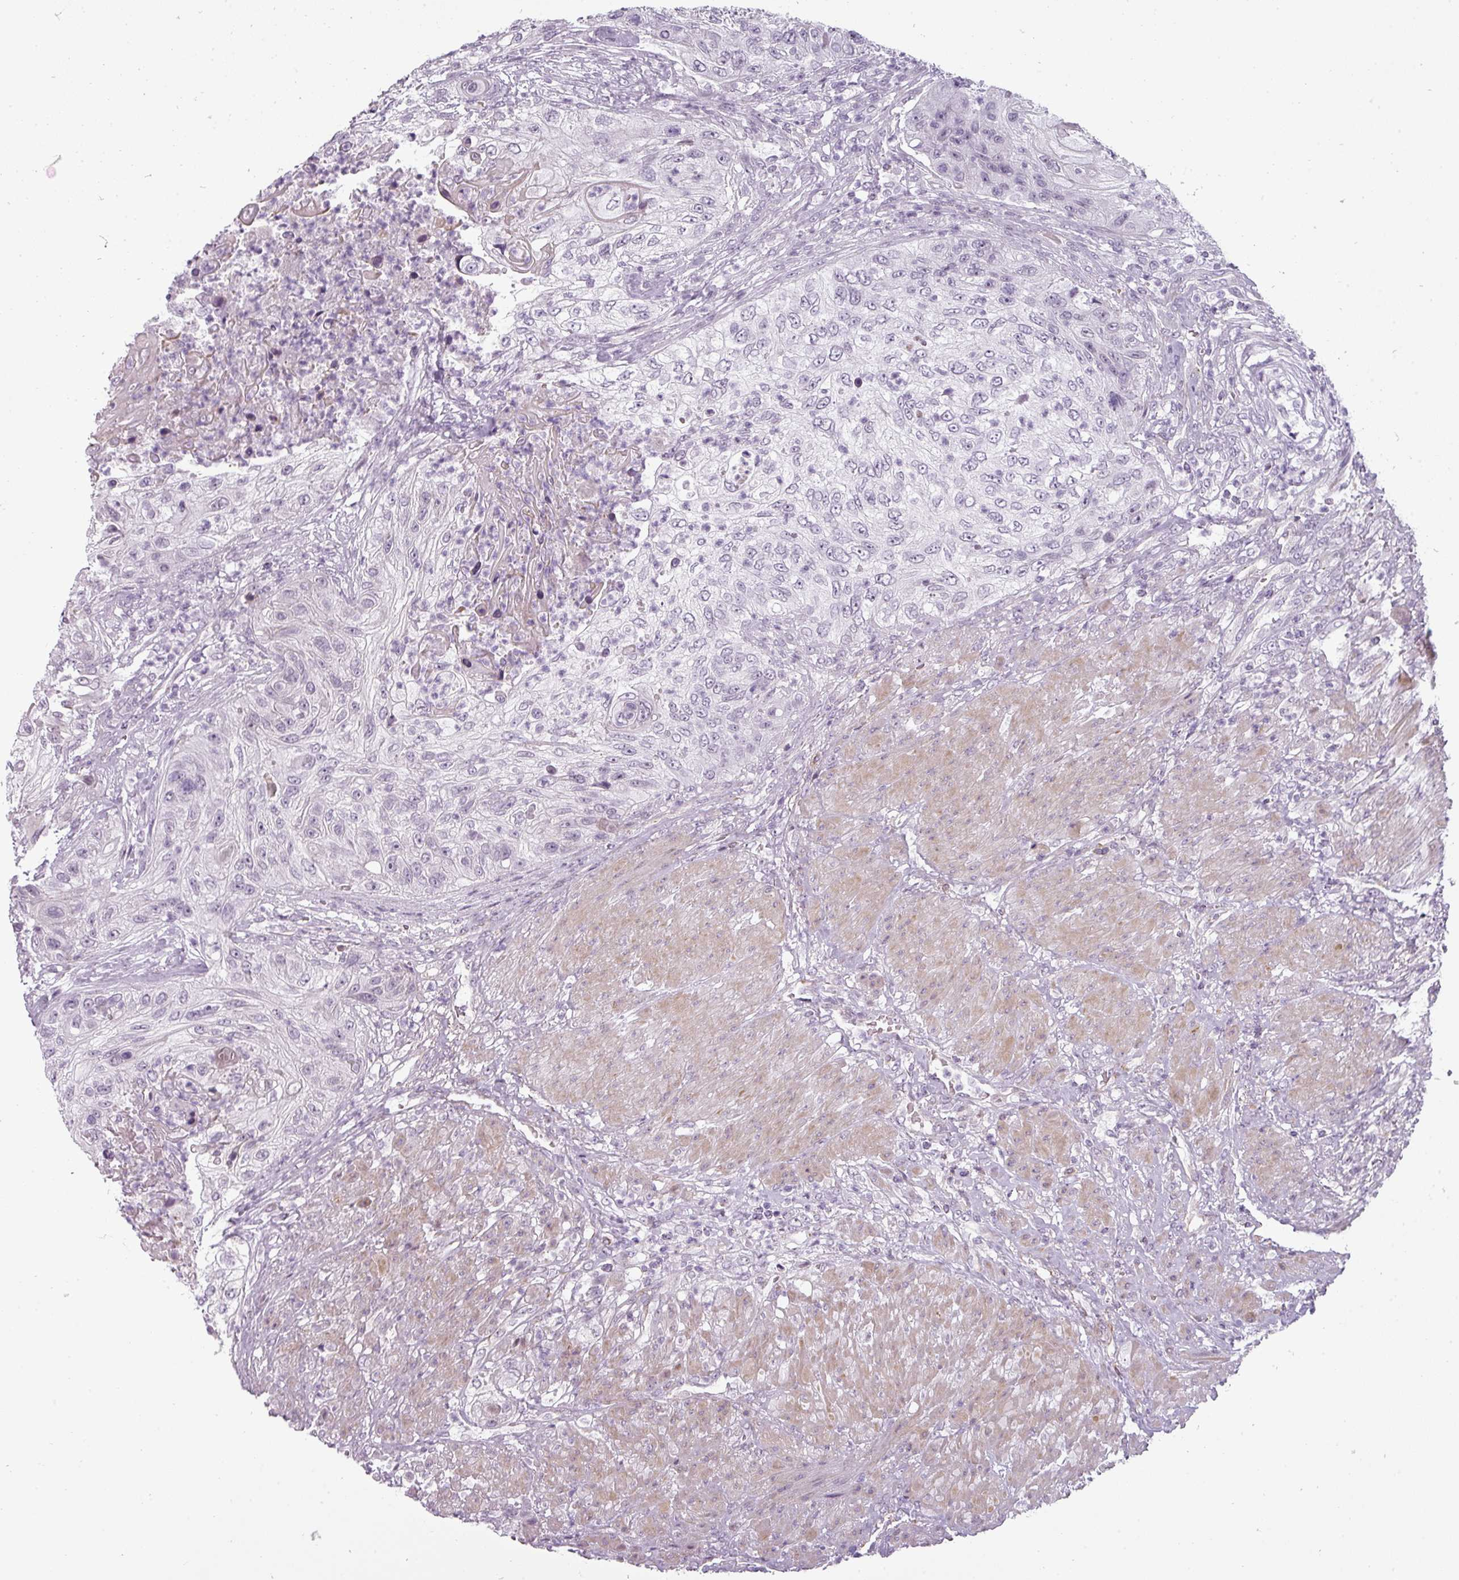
{"staining": {"intensity": "negative", "quantity": "none", "location": "none"}, "tissue": "urothelial cancer", "cell_type": "Tumor cells", "image_type": "cancer", "snomed": [{"axis": "morphology", "description": "Urothelial carcinoma, High grade"}, {"axis": "topography", "description": "Urinary bladder"}], "caption": "Immunohistochemical staining of urothelial cancer exhibits no significant staining in tumor cells. (DAB (3,3'-diaminobenzidine) IHC visualized using brightfield microscopy, high magnification).", "gene": "CHRDL1", "patient": {"sex": "female", "age": 60}}